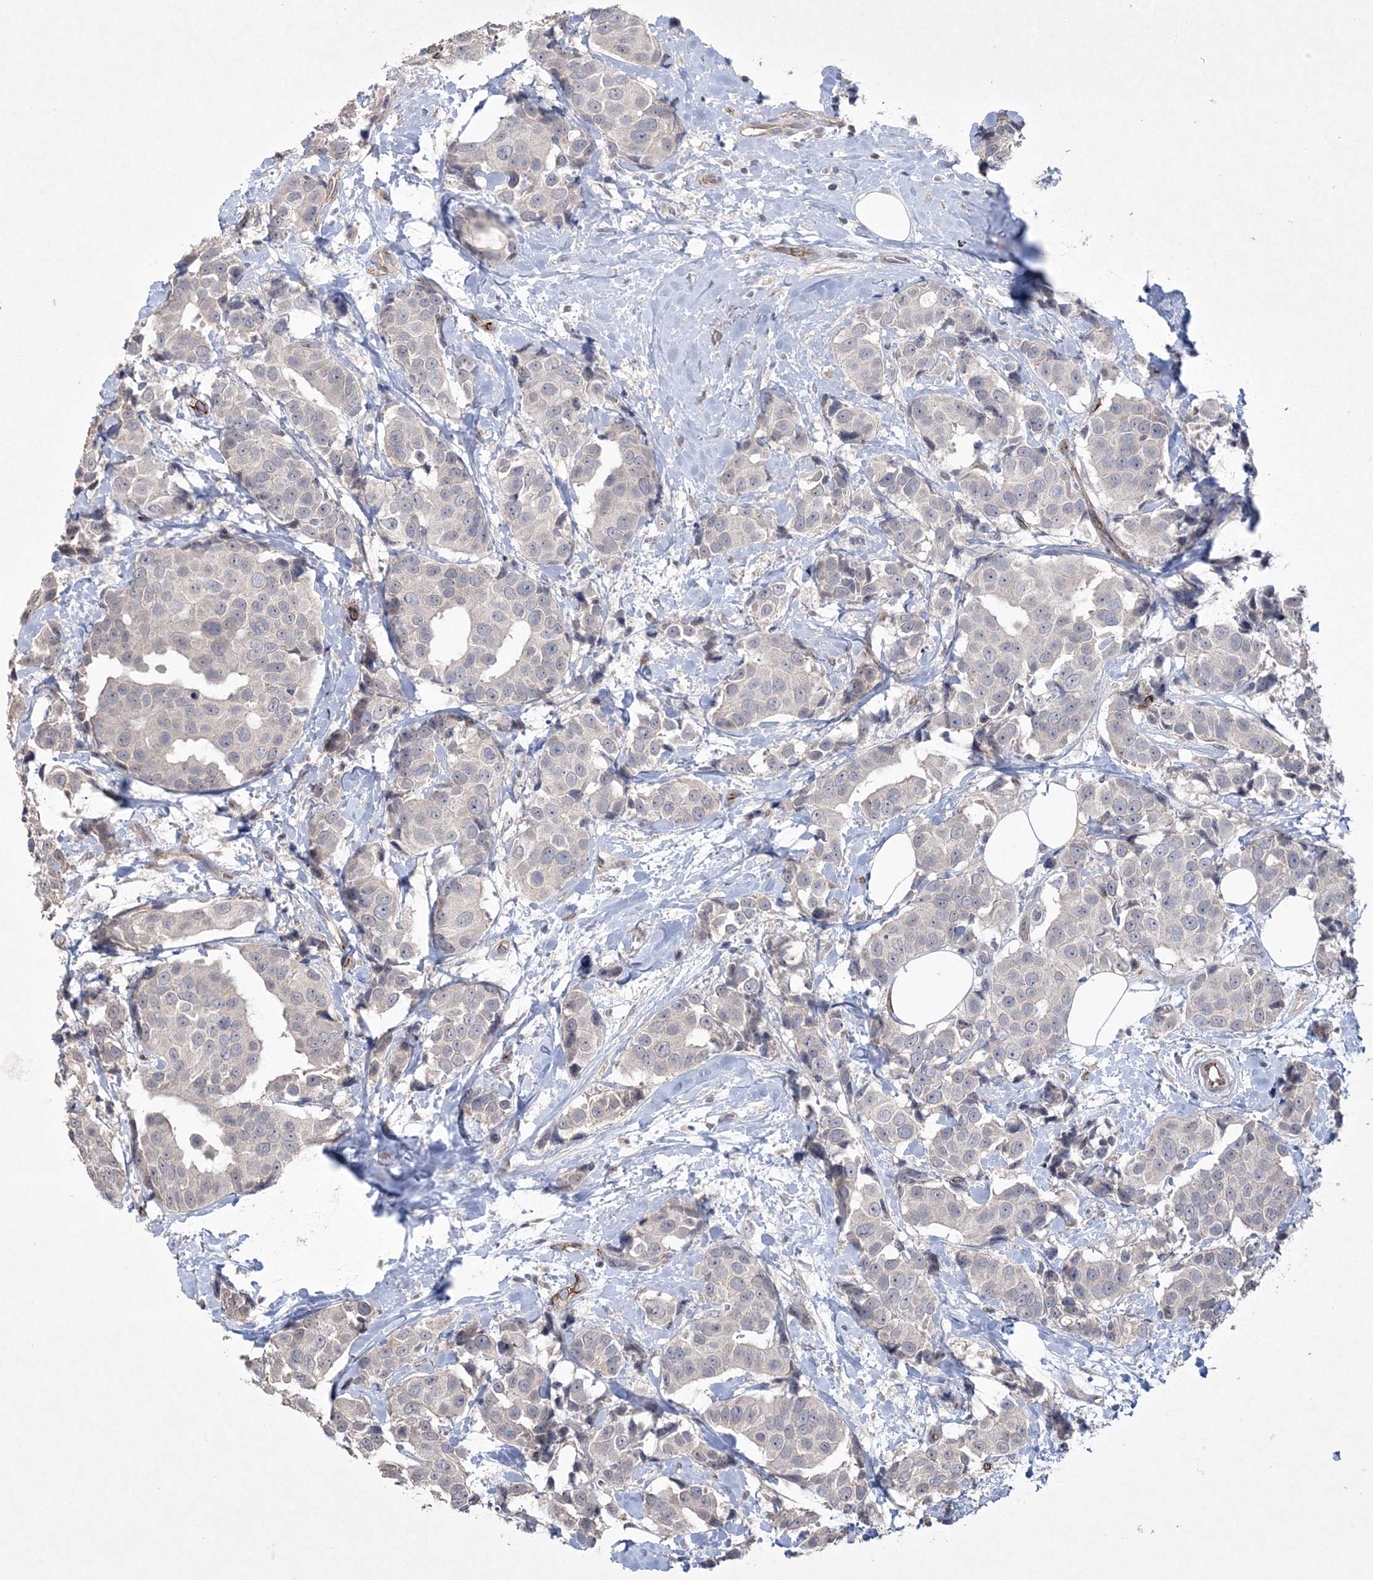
{"staining": {"intensity": "negative", "quantity": "none", "location": "none"}, "tissue": "breast cancer", "cell_type": "Tumor cells", "image_type": "cancer", "snomed": [{"axis": "morphology", "description": "Normal tissue, NOS"}, {"axis": "morphology", "description": "Duct carcinoma"}, {"axis": "topography", "description": "Breast"}], "caption": "DAB immunohistochemical staining of breast intraductal carcinoma displays no significant staining in tumor cells. (DAB (3,3'-diaminobenzidine) immunohistochemistry, high magnification).", "gene": "DPCD", "patient": {"sex": "female", "age": 39}}